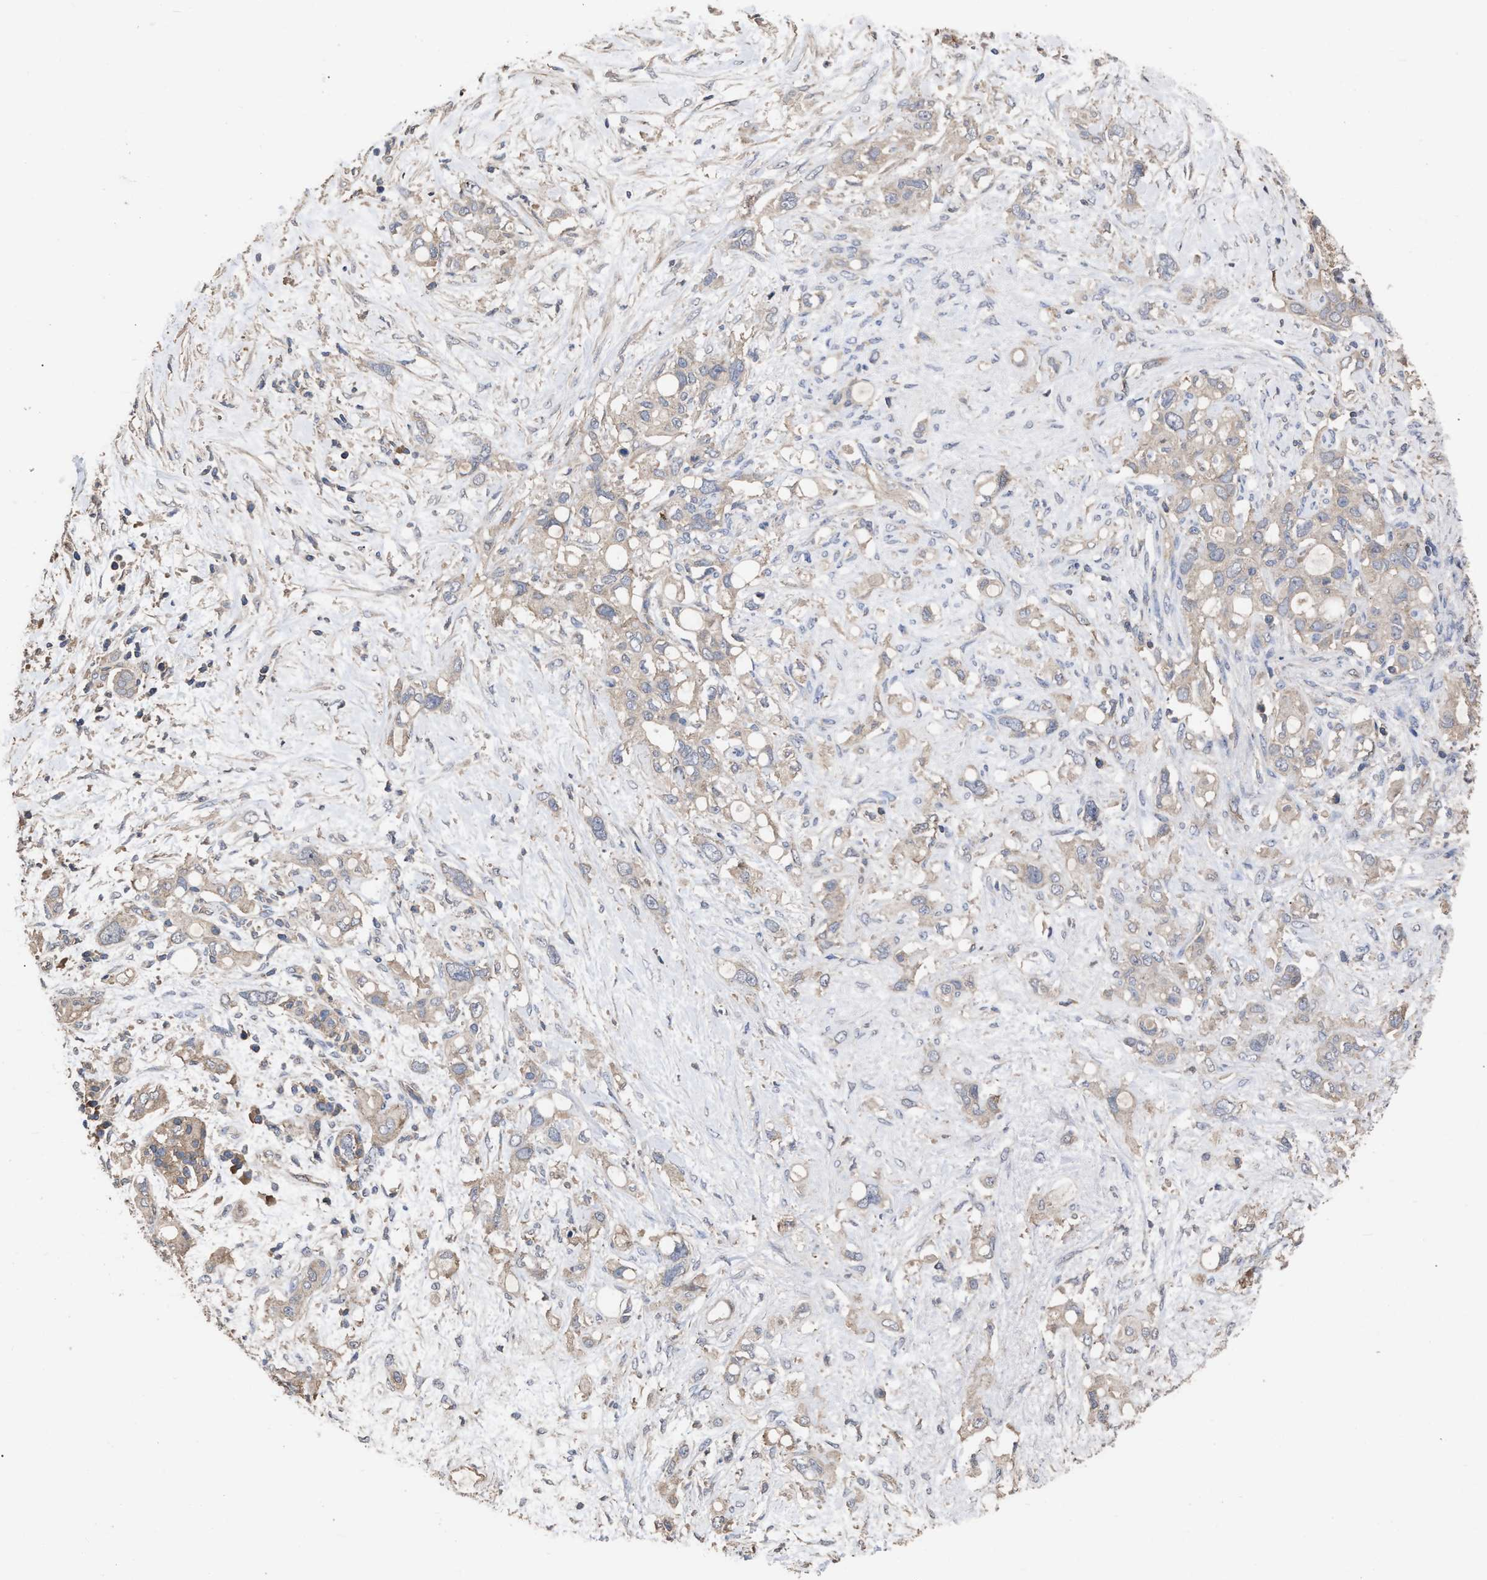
{"staining": {"intensity": "weak", "quantity": "25%-75%", "location": "cytoplasmic/membranous"}, "tissue": "pancreatic cancer", "cell_type": "Tumor cells", "image_type": "cancer", "snomed": [{"axis": "morphology", "description": "Adenocarcinoma, NOS"}, {"axis": "topography", "description": "Pancreas"}], "caption": "The micrograph shows staining of adenocarcinoma (pancreatic), revealing weak cytoplasmic/membranous protein expression (brown color) within tumor cells.", "gene": "BTN2A1", "patient": {"sex": "female", "age": 56}}